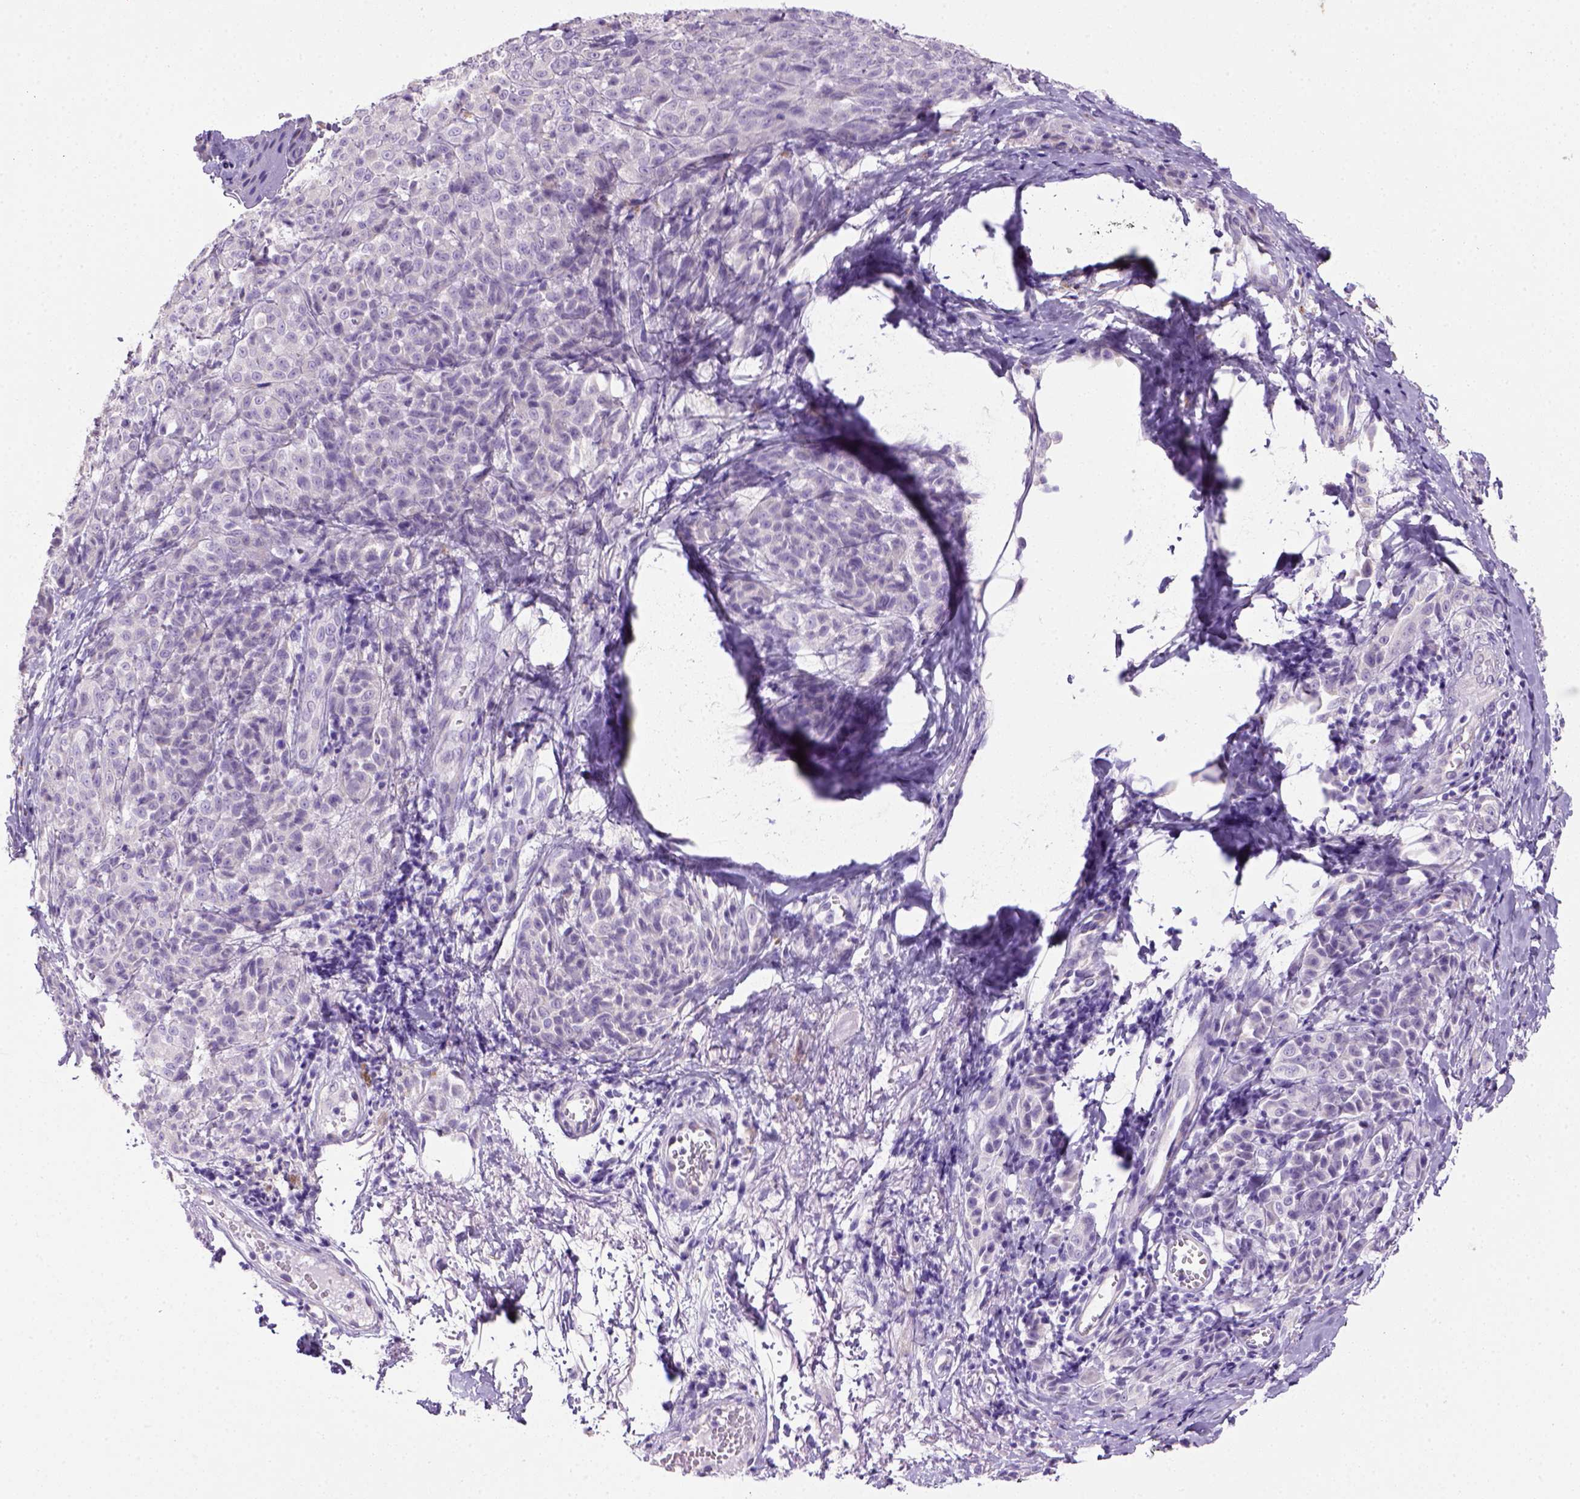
{"staining": {"intensity": "negative", "quantity": "none", "location": "none"}, "tissue": "melanoma", "cell_type": "Tumor cells", "image_type": "cancer", "snomed": [{"axis": "morphology", "description": "Malignant melanoma, NOS"}, {"axis": "topography", "description": "Skin"}], "caption": "This is a micrograph of IHC staining of melanoma, which shows no expression in tumor cells. Nuclei are stained in blue.", "gene": "ARHGEF33", "patient": {"sex": "male", "age": 89}}